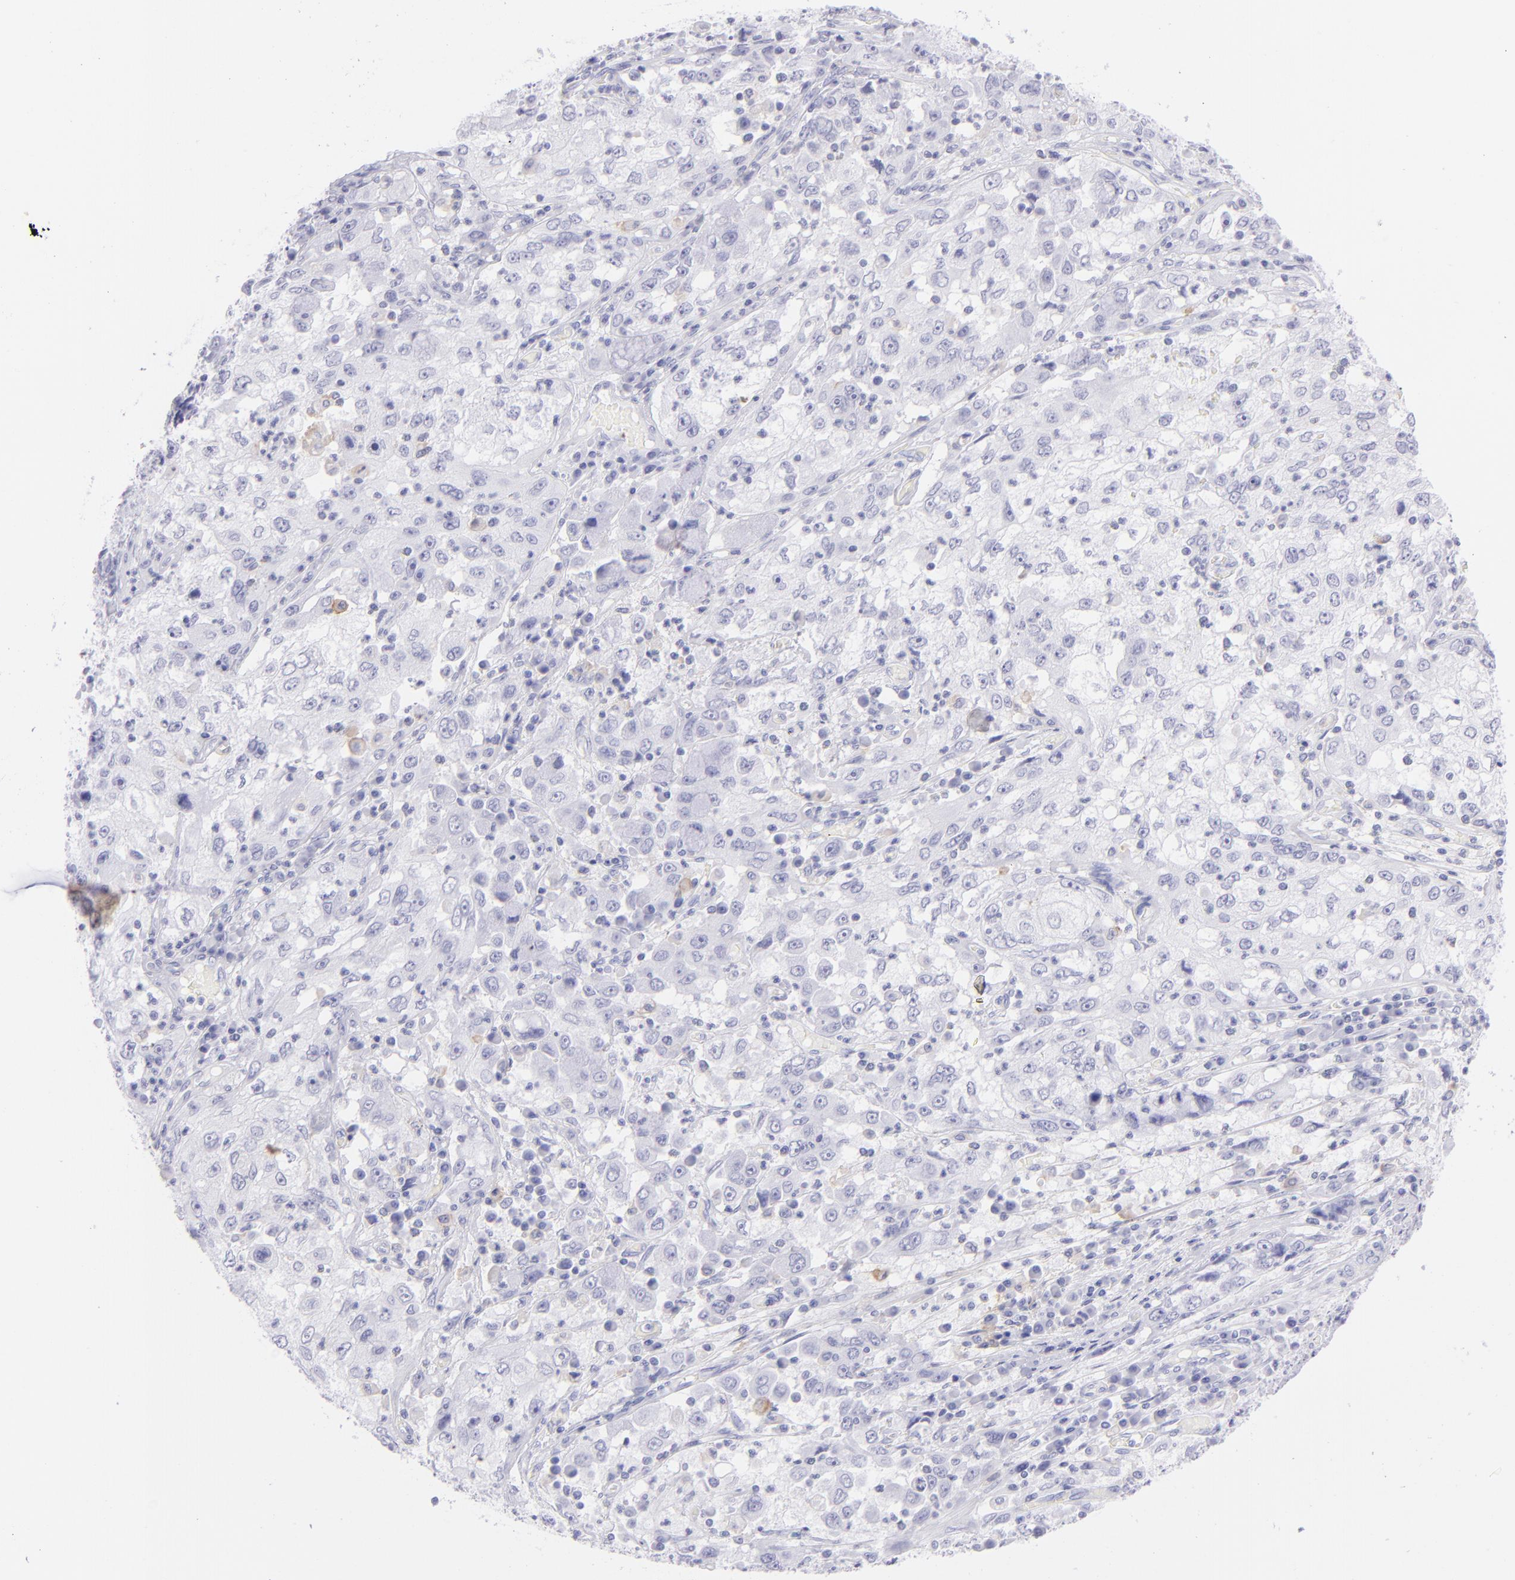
{"staining": {"intensity": "negative", "quantity": "none", "location": "none"}, "tissue": "cervical cancer", "cell_type": "Tumor cells", "image_type": "cancer", "snomed": [{"axis": "morphology", "description": "Squamous cell carcinoma, NOS"}, {"axis": "topography", "description": "Cervix"}], "caption": "Image shows no protein positivity in tumor cells of squamous cell carcinoma (cervical) tissue. (DAB IHC with hematoxylin counter stain).", "gene": "CD72", "patient": {"sex": "female", "age": 36}}